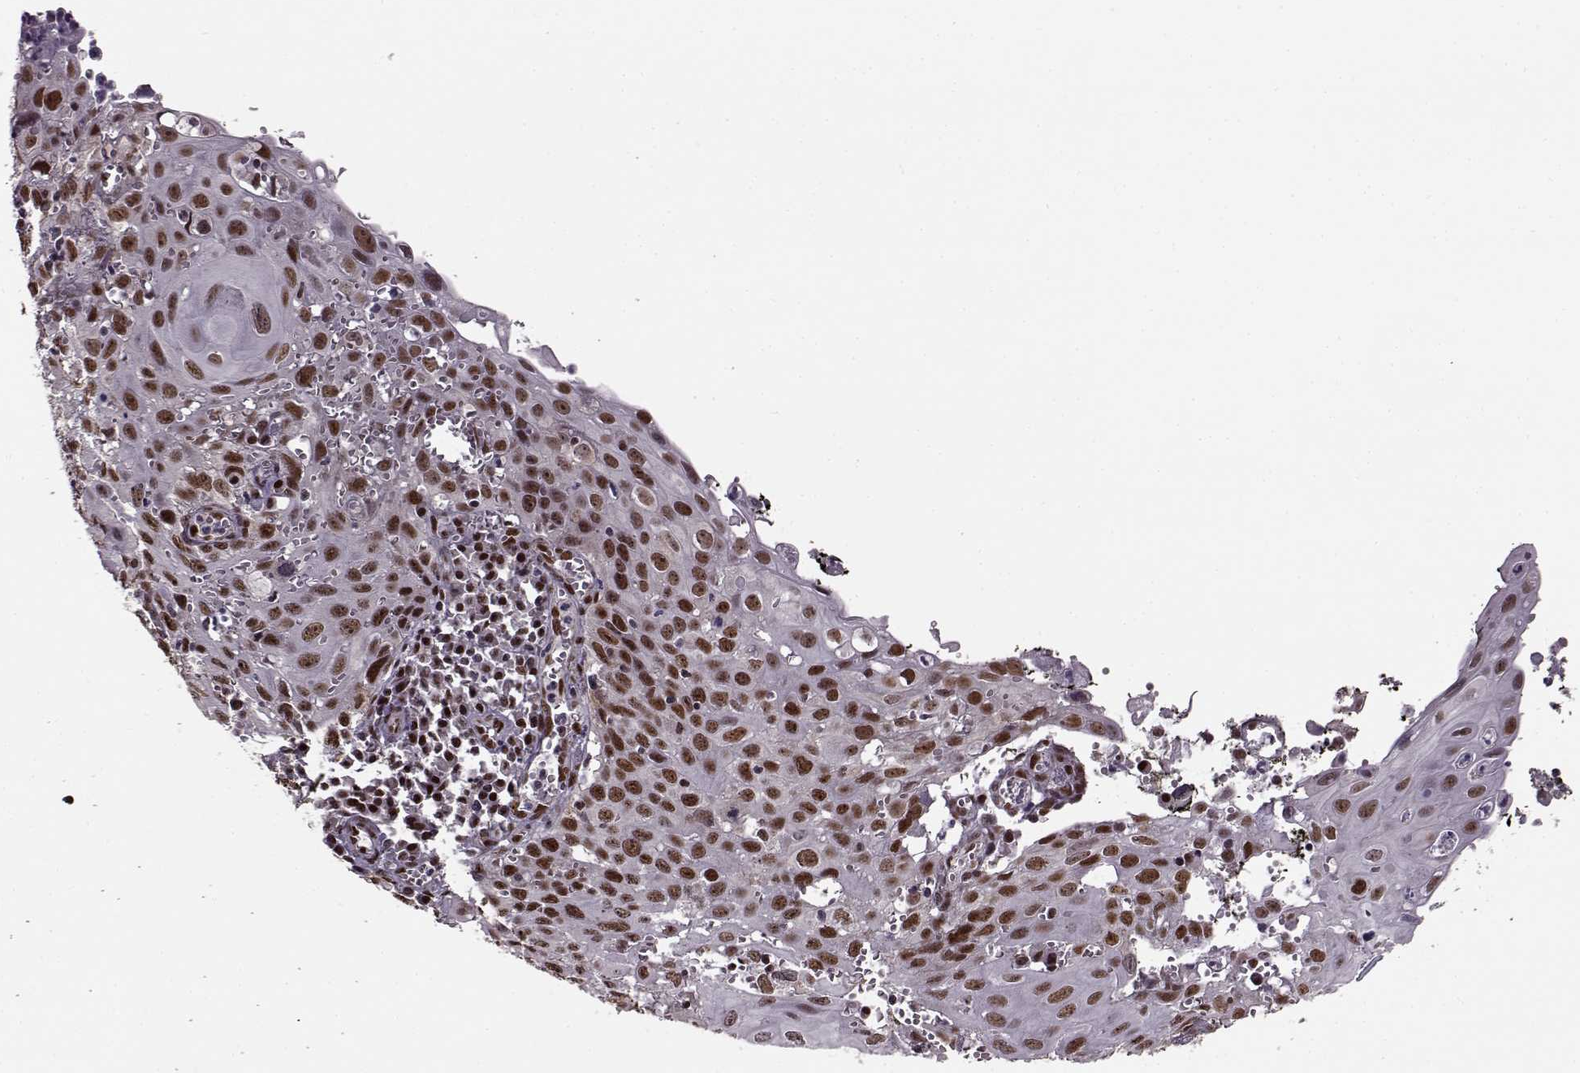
{"staining": {"intensity": "strong", "quantity": ">75%", "location": "nuclear"}, "tissue": "cervical cancer", "cell_type": "Tumor cells", "image_type": "cancer", "snomed": [{"axis": "morphology", "description": "Squamous cell carcinoma, NOS"}, {"axis": "topography", "description": "Cervix"}], "caption": "DAB (3,3'-diaminobenzidine) immunohistochemical staining of cervical squamous cell carcinoma displays strong nuclear protein positivity in approximately >75% of tumor cells.", "gene": "FTO", "patient": {"sex": "female", "age": 38}}